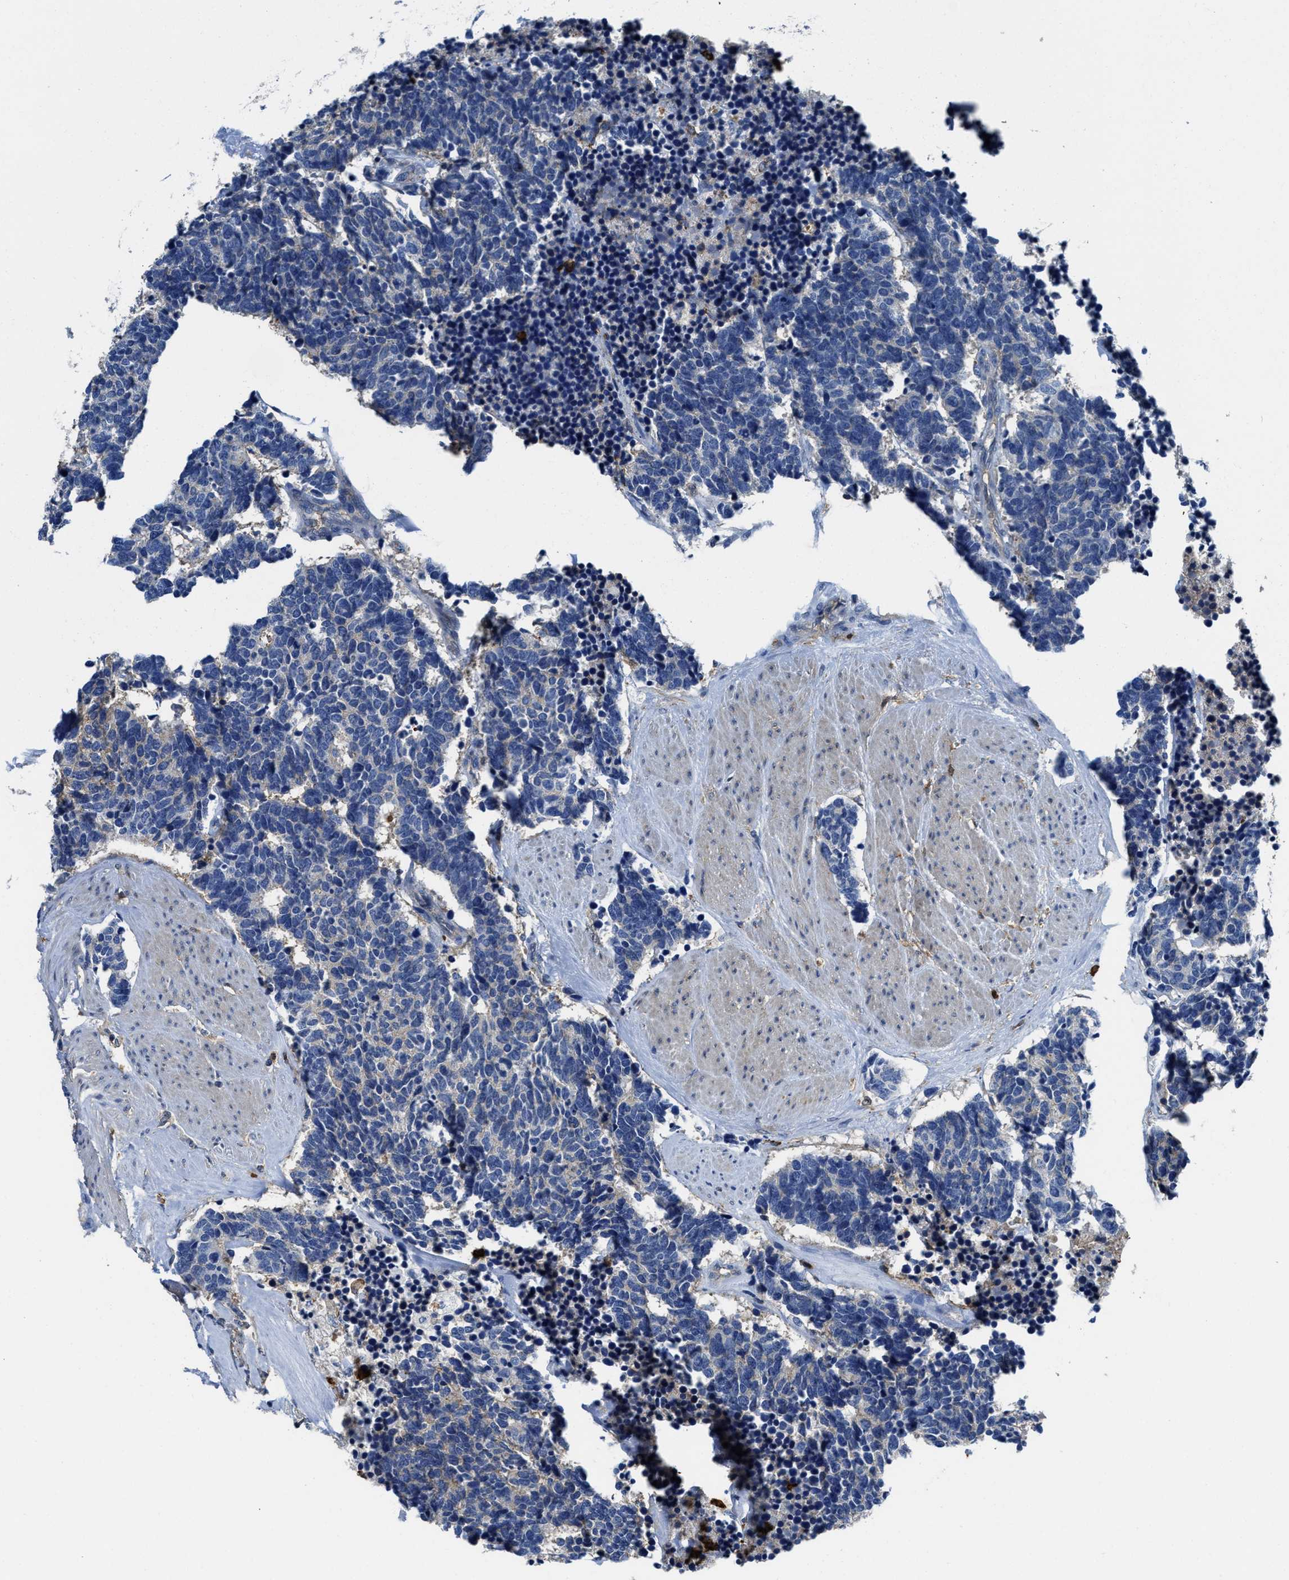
{"staining": {"intensity": "weak", "quantity": "<25%", "location": "cytoplasmic/membranous"}, "tissue": "carcinoid", "cell_type": "Tumor cells", "image_type": "cancer", "snomed": [{"axis": "morphology", "description": "Carcinoma, NOS"}, {"axis": "morphology", "description": "Carcinoid, malignant, NOS"}, {"axis": "topography", "description": "Urinary bladder"}], "caption": "Immunohistochemical staining of human malignant carcinoid shows no significant expression in tumor cells. (DAB immunohistochemistry visualized using brightfield microscopy, high magnification).", "gene": "TRAF6", "patient": {"sex": "male", "age": 57}}